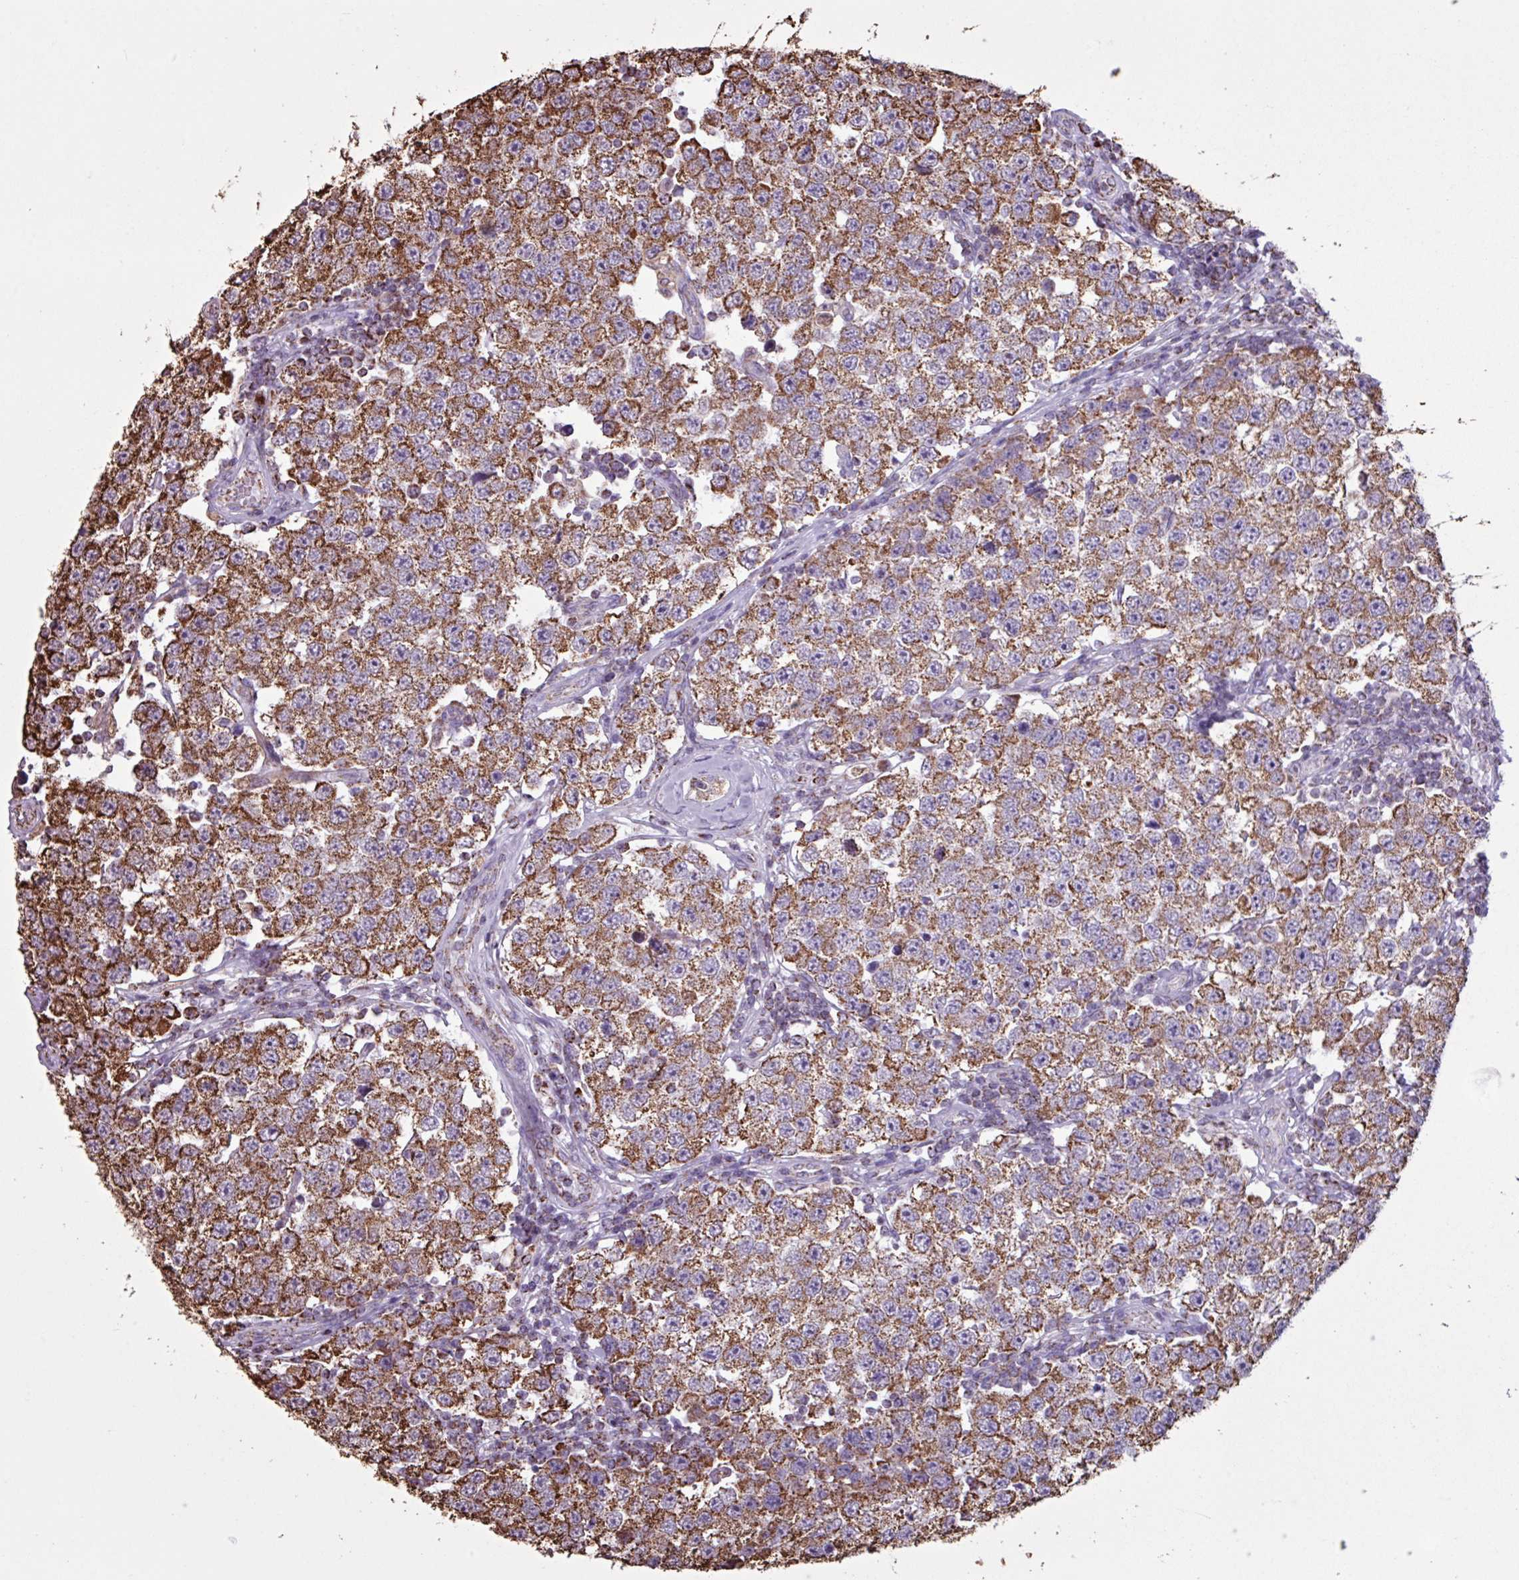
{"staining": {"intensity": "strong", "quantity": ">75%", "location": "cytoplasmic/membranous"}, "tissue": "testis cancer", "cell_type": "Tumor cells", "image_type": "cancer", "snomed": [{"axis": "morphology", "description": "Seminoma, NOS"}, {"axis": "topography", "description": "Testis"}], "caption": "This histopathology image displays immunohistochemistry staining of human testis seminoma, with high strong cytoplasmic/membranous staining in approximately >75% of tumor cells.", "gene": "ALG8", "patient": {"sex": "male", "age": 34}}